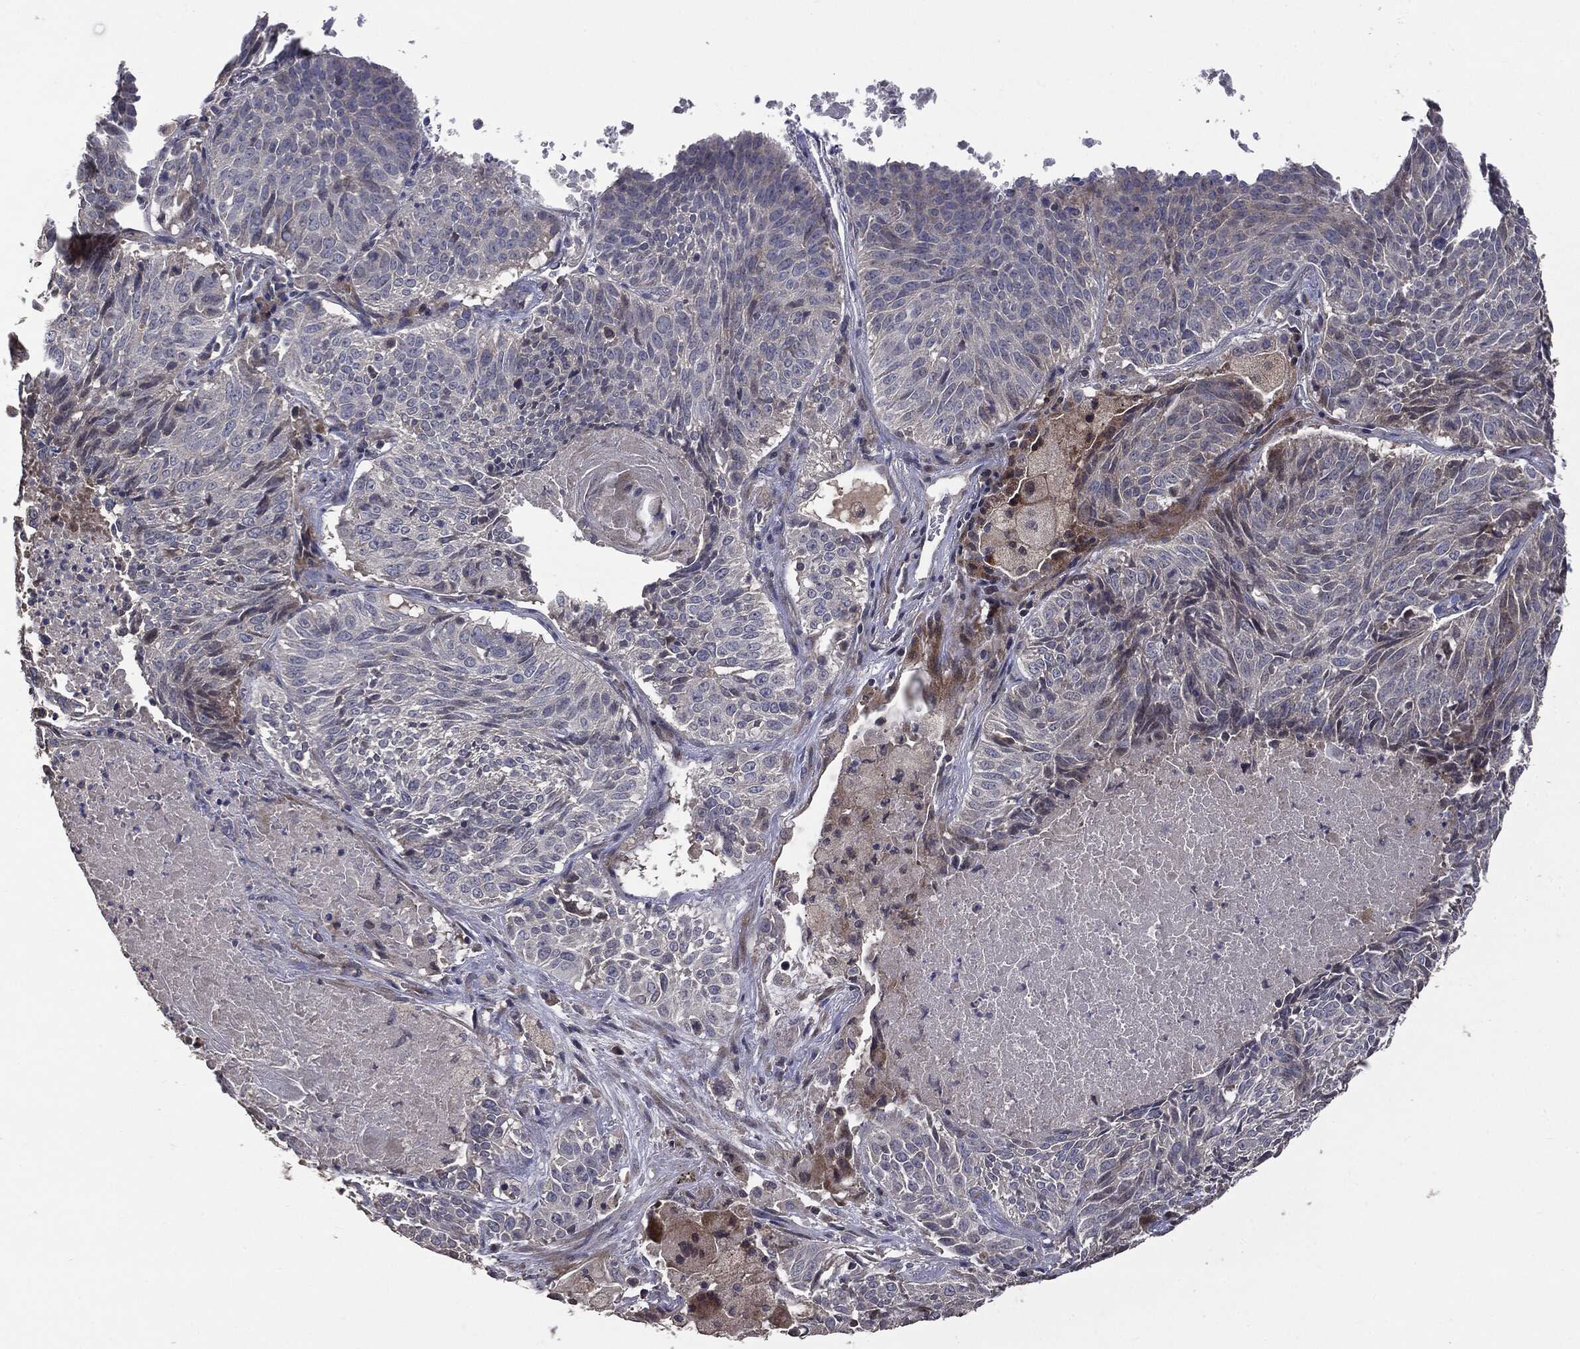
{"staining": {"intensity": "negative", "quantity": "none", "location": "none"}, "tissue": "lung cancer", "cell_type": "Tumor cells", "image_type": "cancer", "snomed": [{"axis": "morphology", "description": "Squamous cell carcinoma, NOS"}, {"axis": "topography", "description": "Lung"}], "caption": "Immunohistochemistry image of neoplastic tissue: lung cancer stained with DAB demonstrates no significant protein staining in tumor cells.", "gene": "MTOR", "patient": {"sex": "male", "age": 64}}